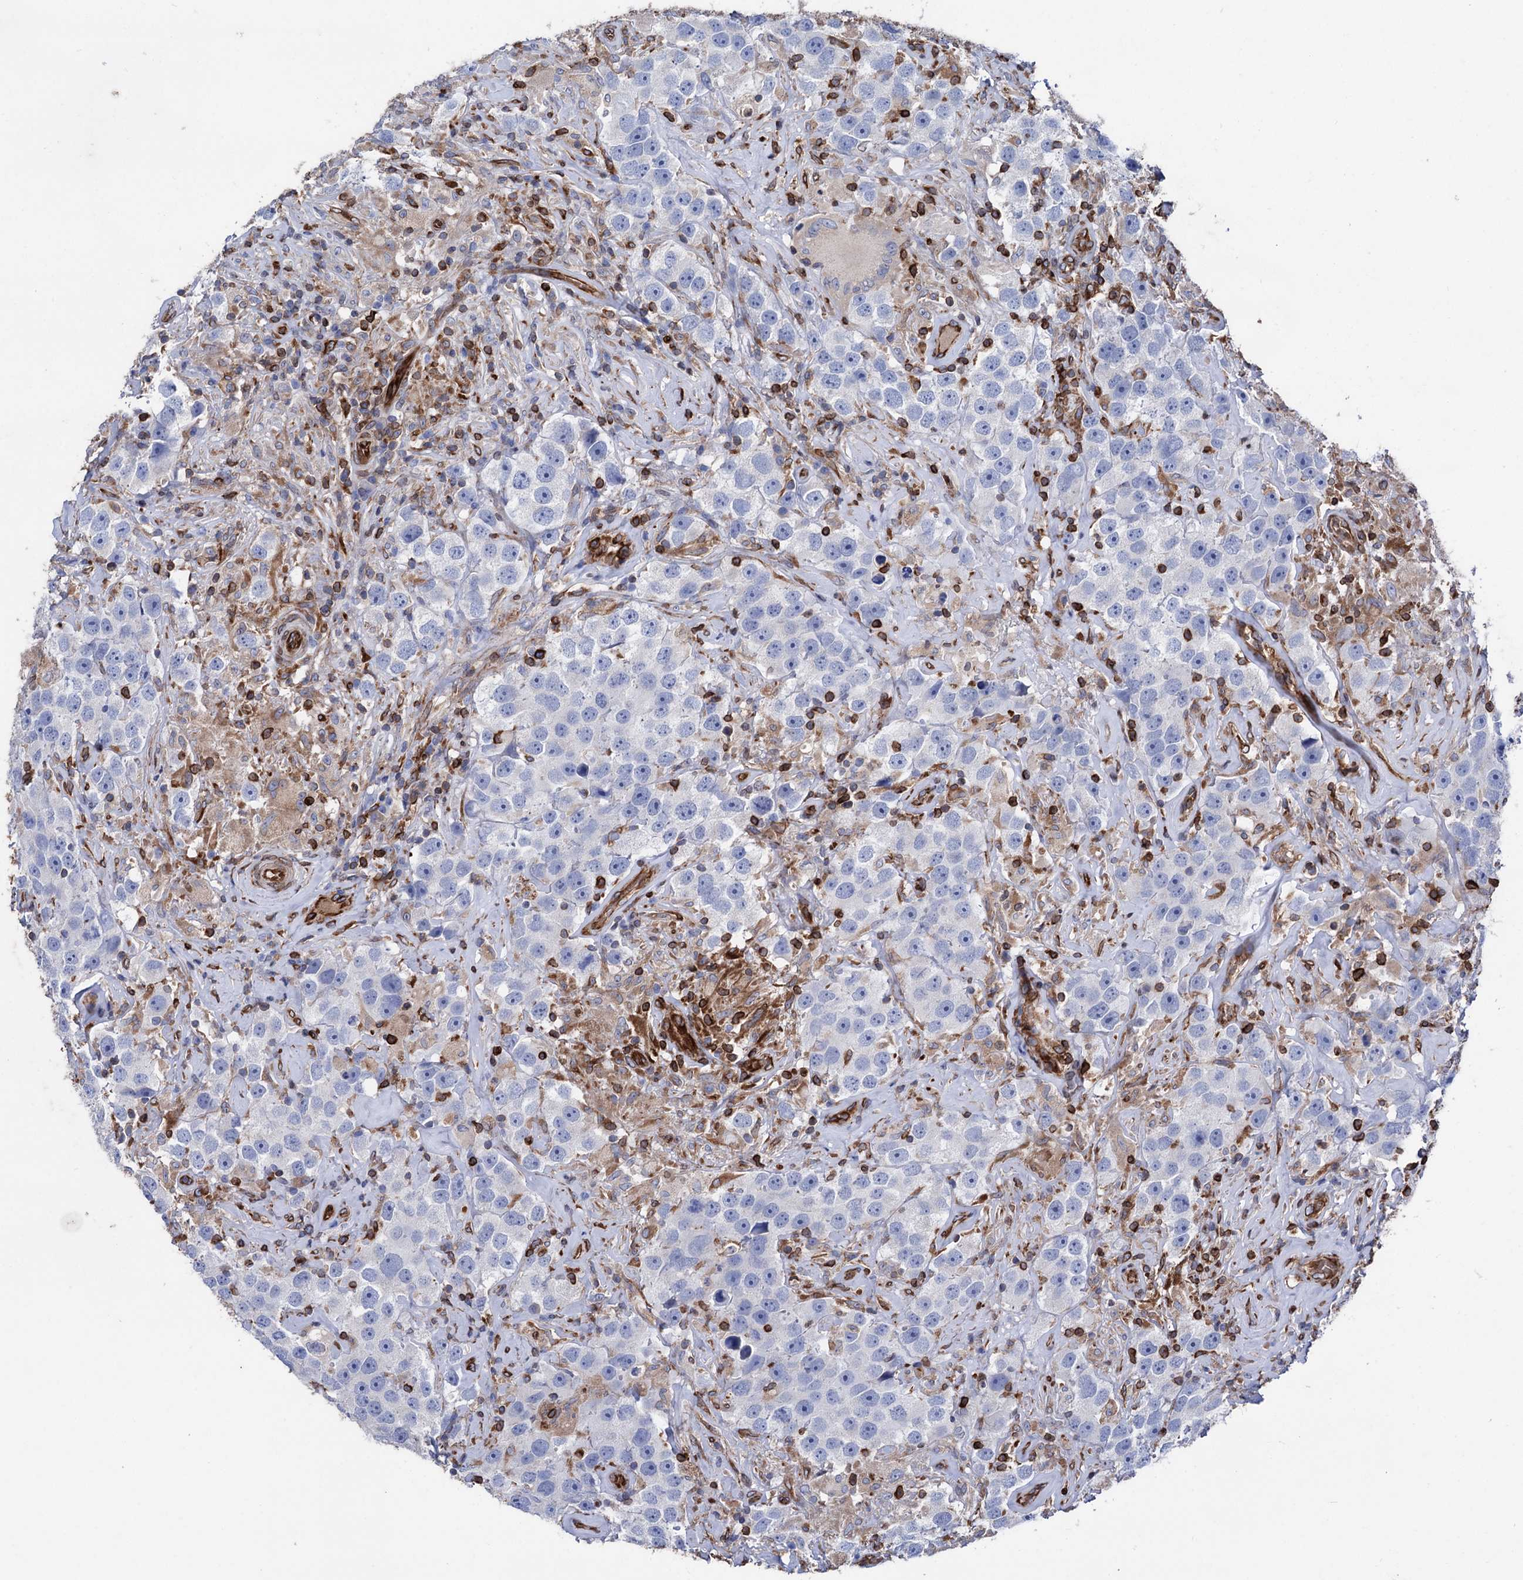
{"staining": {"intensity": "negative", "quantity": "none", "location": "none"}, "tissue": "testis cancer", "cell_type": "Tumor cells", "image_type": "cancer", "snomed": [{"axis": "morphology", "description": "Seminoma, NOS"}, {"axis": "topography", "description": "Testis"}], "caption": "Histopathology image shows no significant protein staining in tumor cells of testis cancer (seminoma).", "gene": "STING1", "patient": {"sex": "male", "age": 49}}